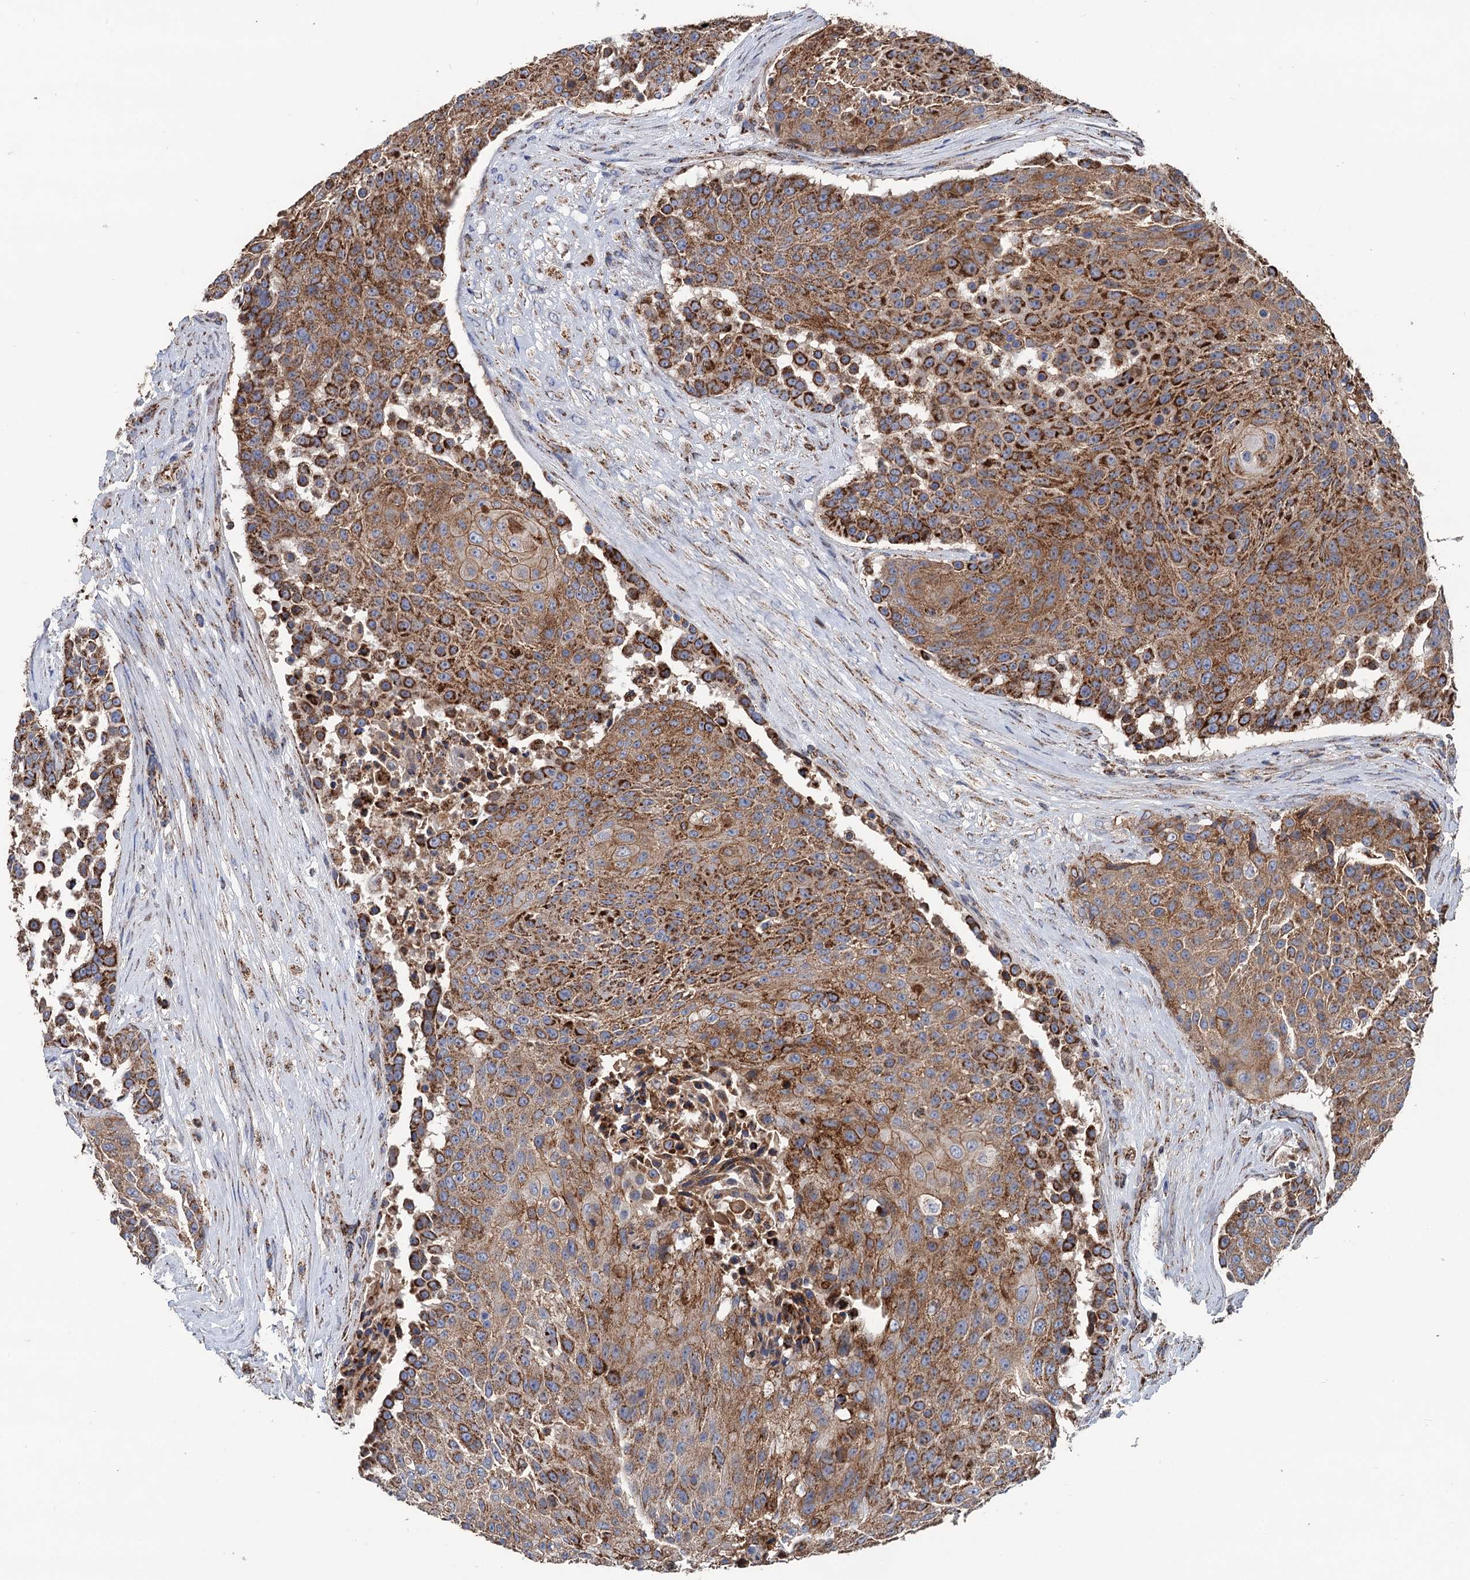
{"staining": {"intensity": "strong", "quantity": ">75%", "location": "cytoplasmic/membranous"}, "tissue": "urothelial cancer", "cell_type": "Tumor cells", "image_type": "cancer", "snomed": [{"axis": "morphology", "description": "Urothelial carcinoma, High grade"}, {"axis": "topography", "description": "Urinary bladder"}], "caption": "The micrograph reveals immunohistochemical staining of high-grade urothelial carcinoma. There is strong cytoplasmic/membranous positivity is seen in approximately >75% of tumor cells.", "gene": "DGLUCY", "patient": {"sex": "female", "age": 63}}